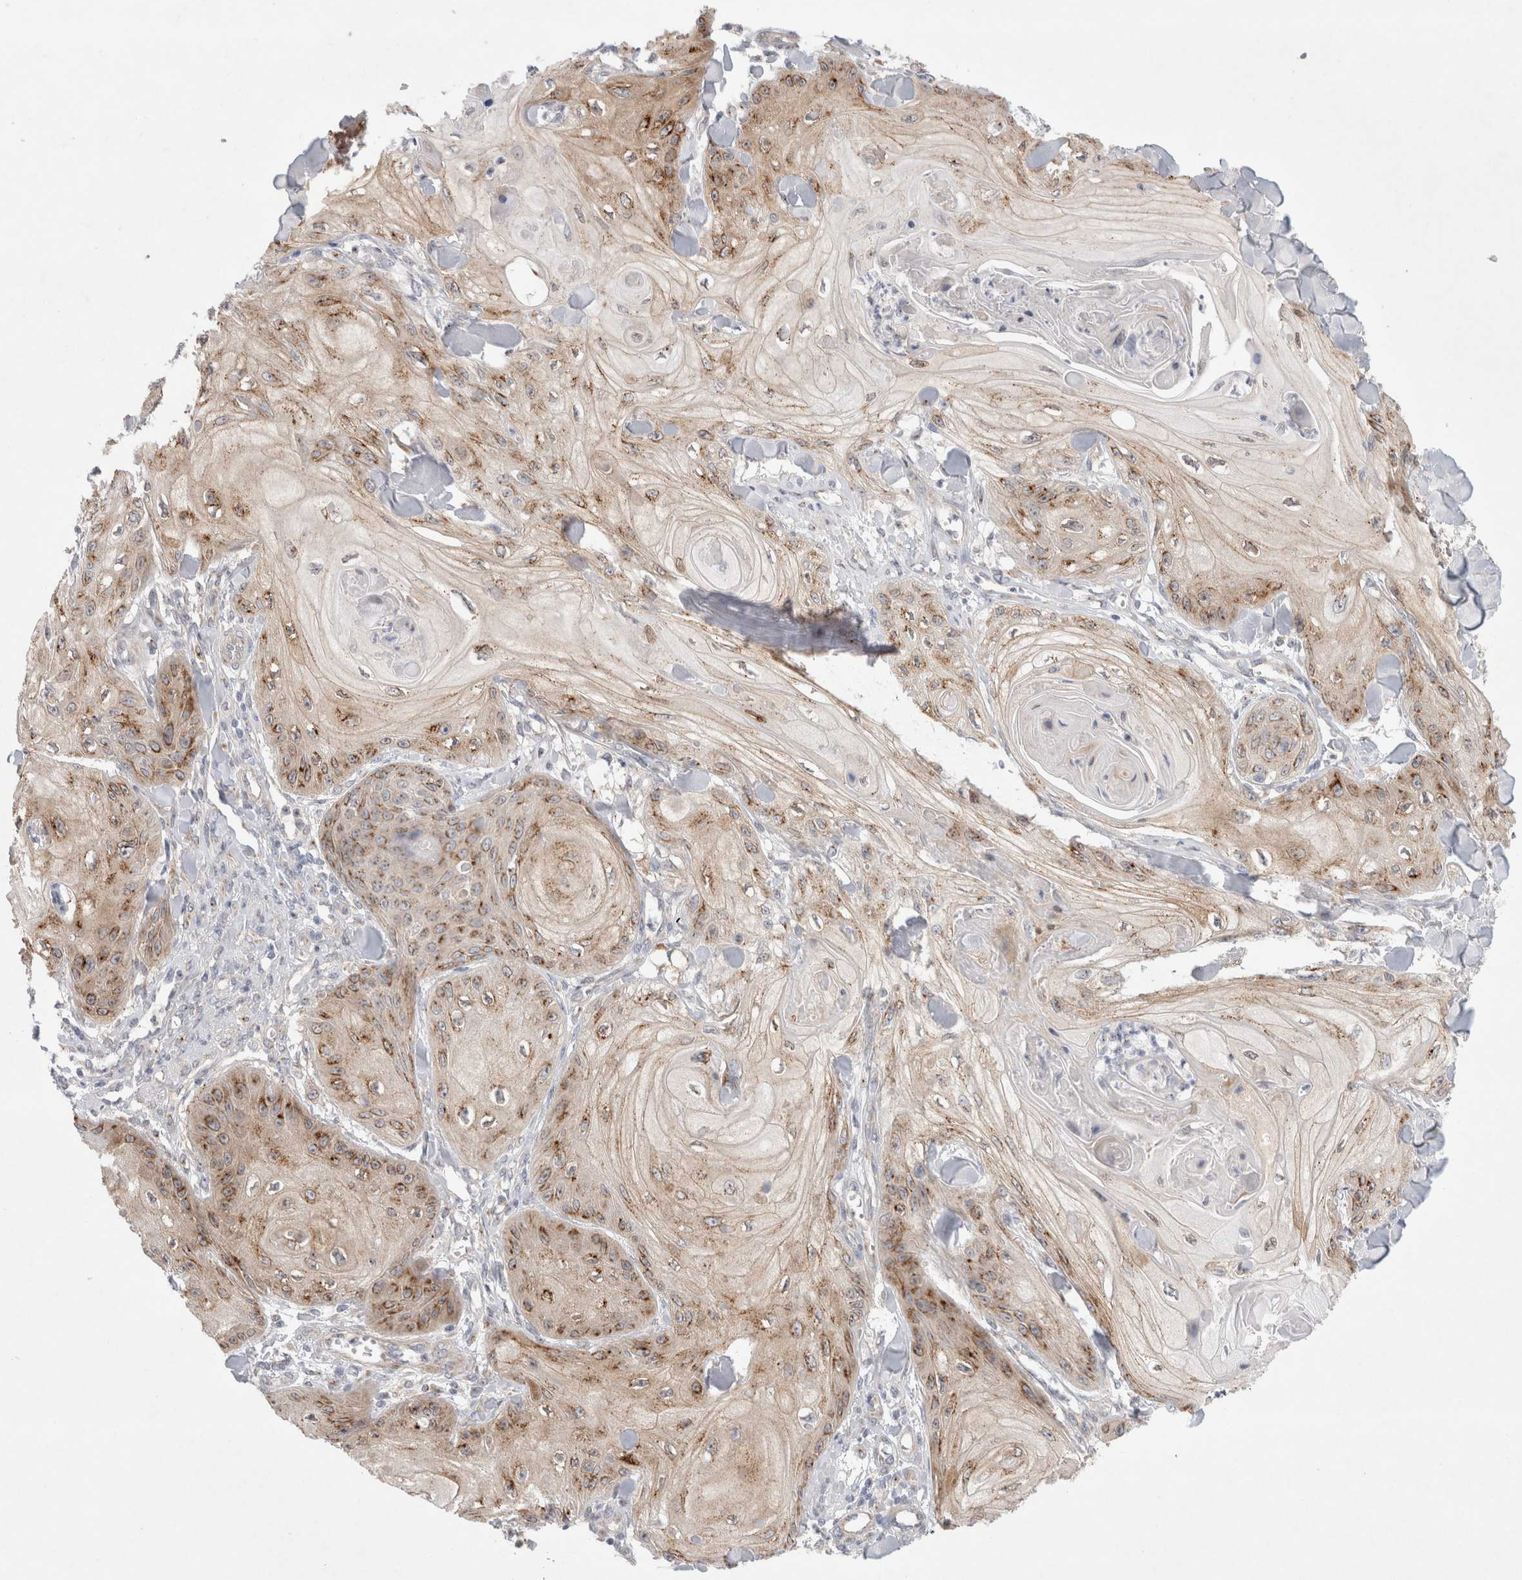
{"staining": {"intensity": "moderate", "quantity": ">75%", "location": "cytoplasmic/membranous"}, "tissue": "skin cancer", "cell_type": "Tumor cells", "image_type": "cancer", "snomed": [{"axis": "morphology", "description": "Squamous cell carcinoma, NOS"}, {"axis": "topography", "description": "Skin"}], "caption": "Protein analysis of skin squamous cell carcinoma tissue exhibits moderate cytoplasmic/membranous positivity in approximately >75% of tumor cells.", "gene": "BICD2", "patient": {"sex": "male", "age": 74}}